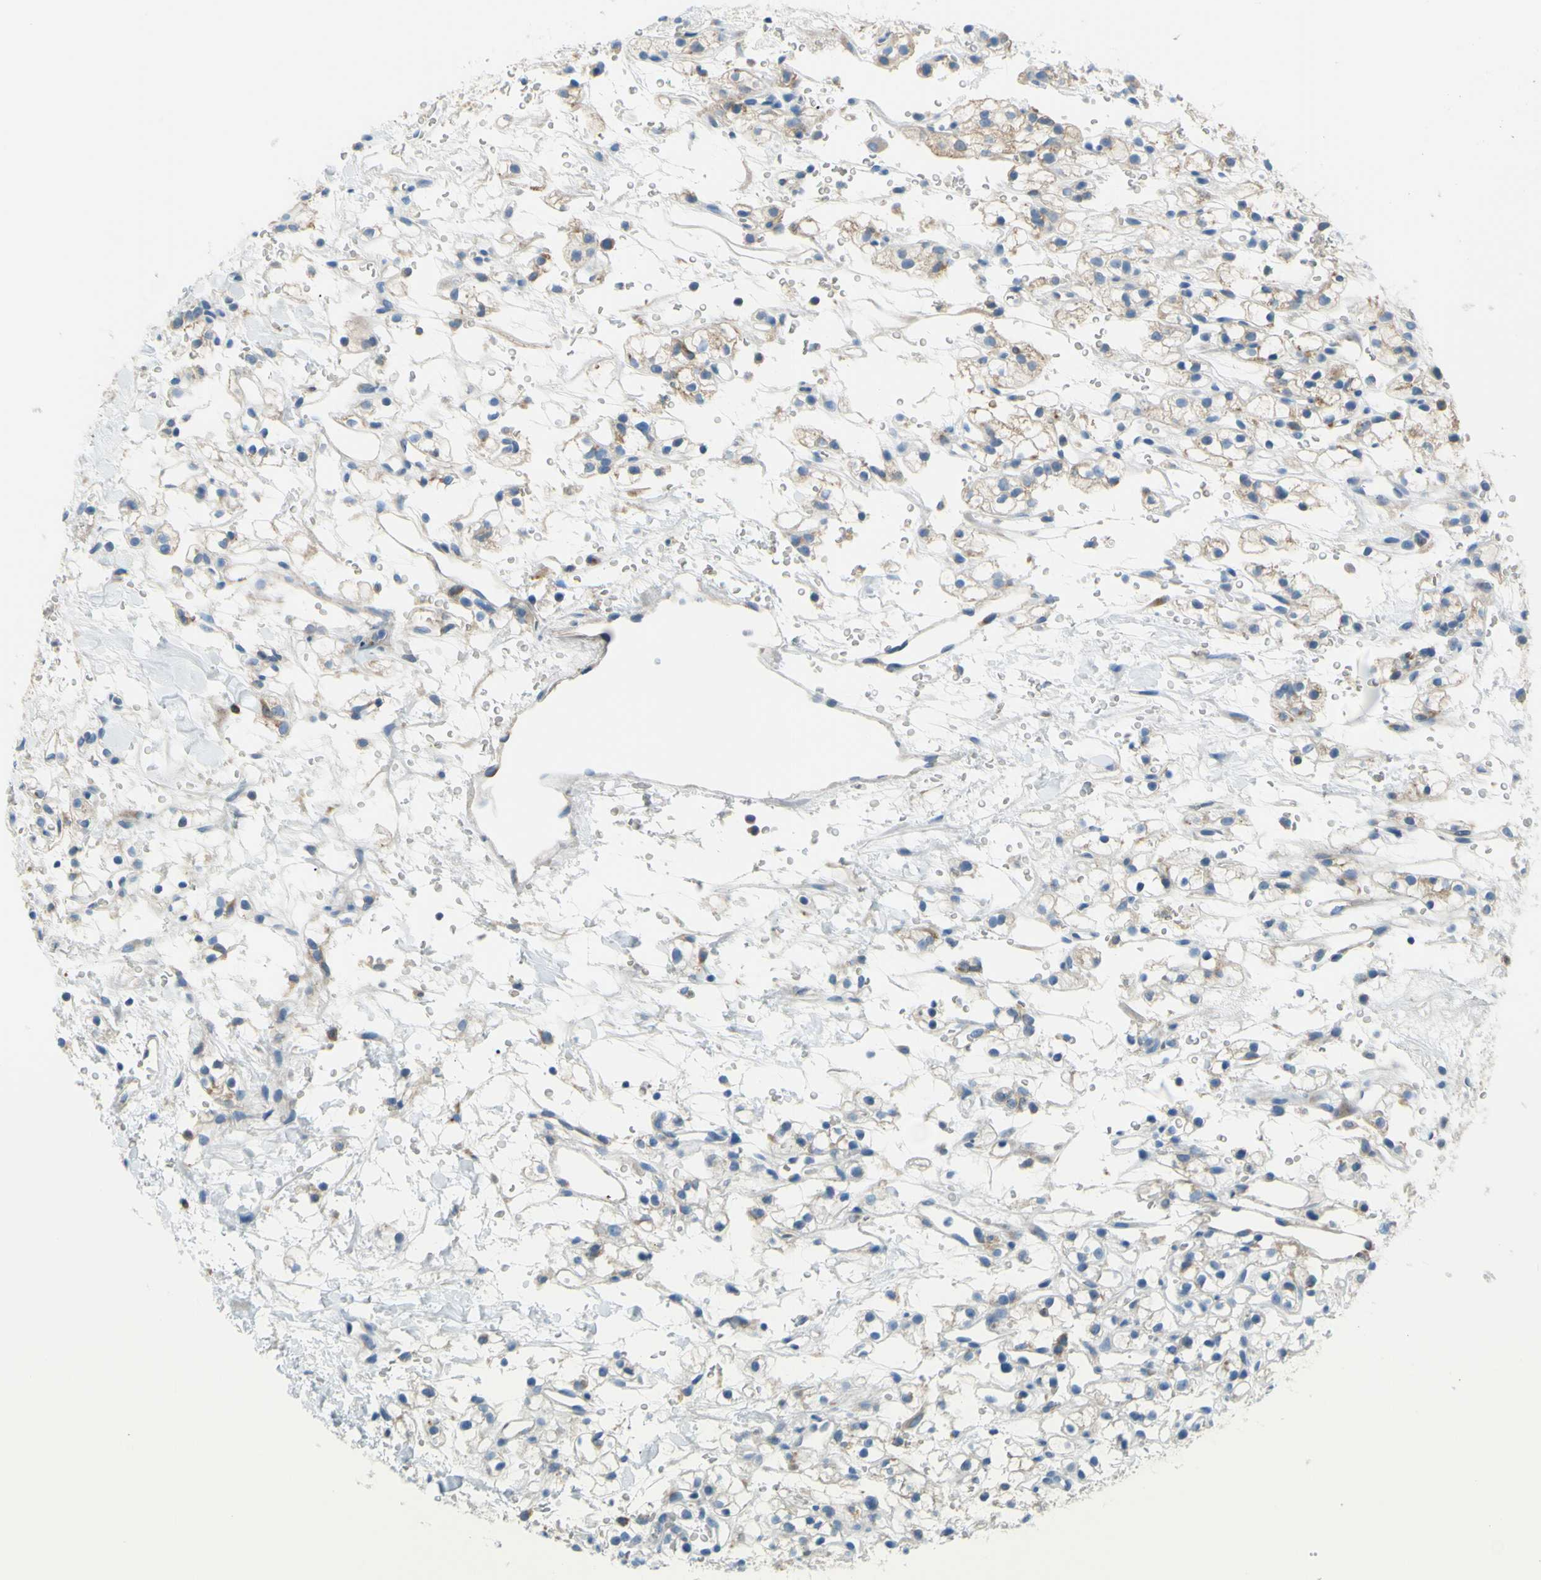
{"staining": {"intensity": "weak", "quantity": "25%-75%", "location": "cytoplasmic/membranous"}, "tissue": "renal cancer", "cell_type": "Tumor cells", "image_type": "cancer", "snomed": [{"axis": "morphology", "description": "Adenocarcinoma, NOS"}, {"axis": "topography", "description": "Kidney"}], "caption": "Immunohistochemistry (IHC) staining of renal cancer (adenocarcinoma), which displays low levels of weak cytoplasmic/membranous staining in about 25%-75% of tumor cells indicating weak cytoplasmic/membranous protein expression. The staining was performed using DAB (brown) for protein detection and nuclei were counterstained in hematoxylin (blue).", "gene": "FRMD4B", "patient": {"sex": "male", "age": 61}}